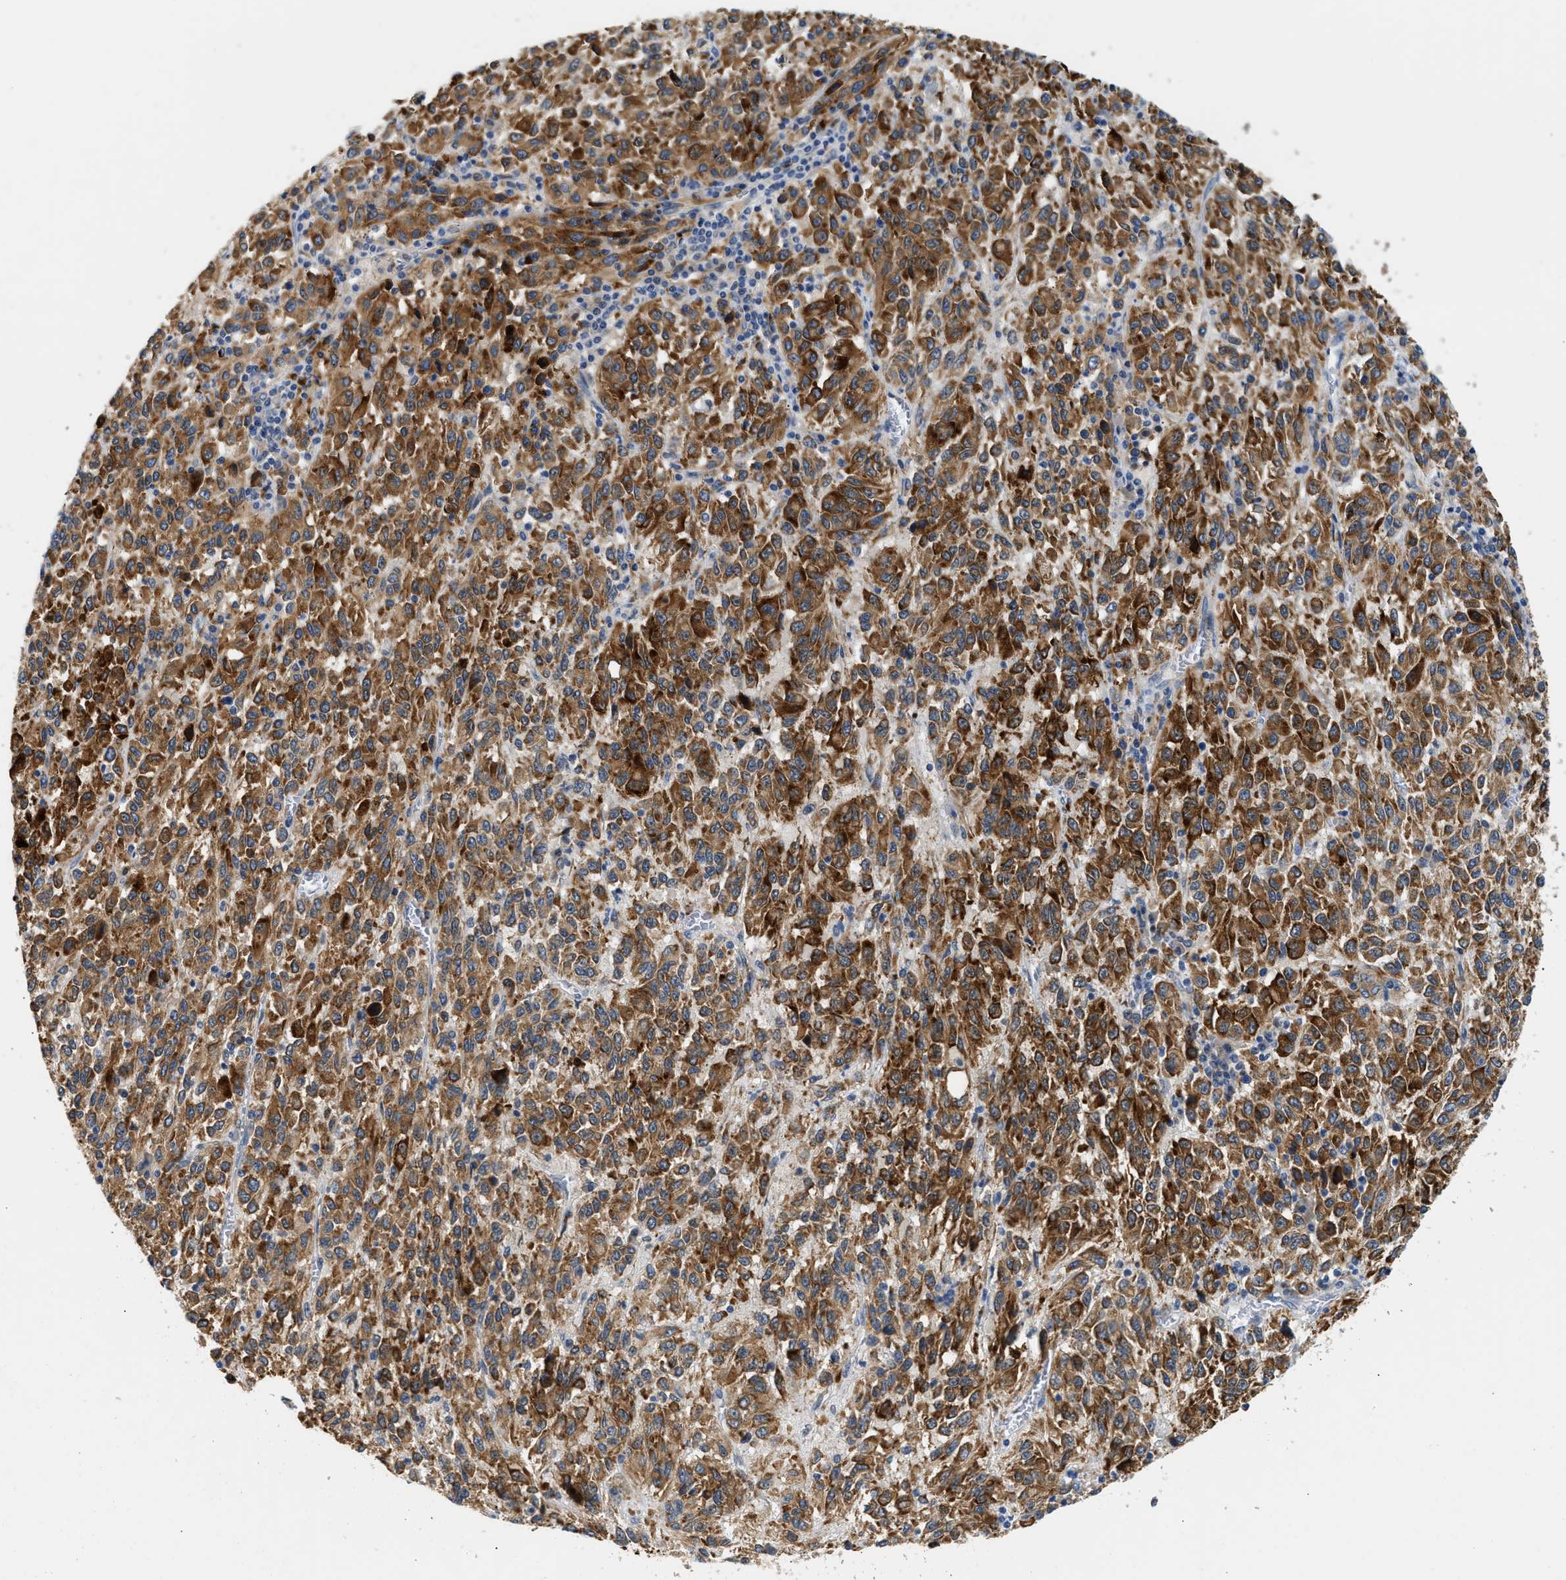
{"staining": {"intensity": "strong", "quantity": ">75%", "location": "cytoplasmic/membranous"}, "tissue": "melanoma", "cell_type": "Tumor cells", "image_type": "cancer", "snomed": [{"axis": "morphology", "description": "Malignant melanoma, Metastatic site"}, {"axis": "topography", "description": "Lung"}], "caption": "Melanoma stained with a brown dye exhibits strong cytoplasmic/membranous positive expression in approximately >75% of tumor cells.", "gene": "PPM1L", "patient": {"sex": "male", "age": 64}}